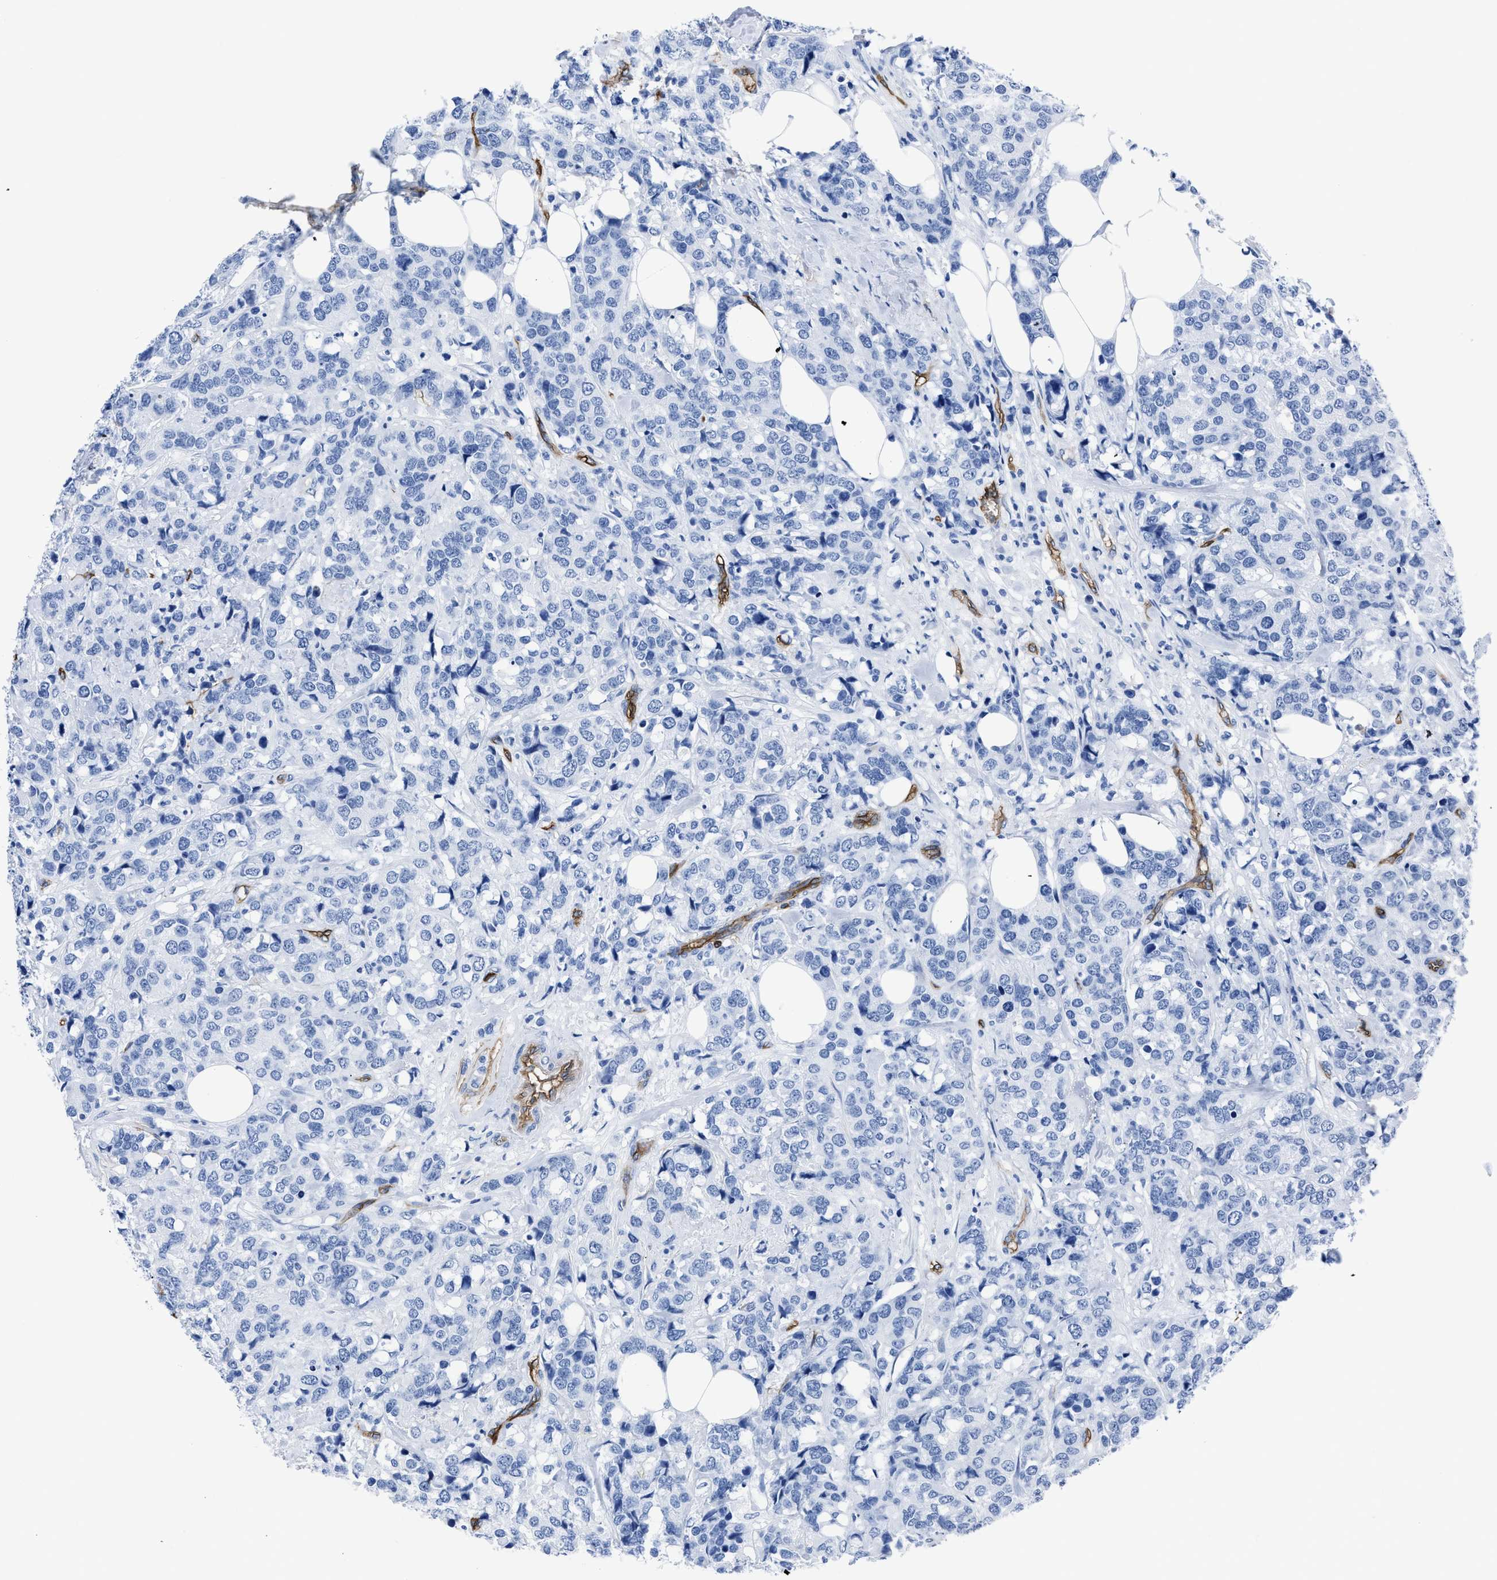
{"staining": {"intensity": "negative", "quantity": "none", "location": "none"}, "tissue": "breast cancer", "cell_type": "Tumor cells", "image_type": "cancer", "snomed": [{"axis": "morphology", "description": "Lobular carcinoma"}, {"axis": "topography", "description": "Breast"}], "caption": "A micrograph of breast lobular carcinoma stained for a protein displays no brown staining in tumor cells.", "gene": "AQP1", "patient": {"sex": "female", "age": 59}}